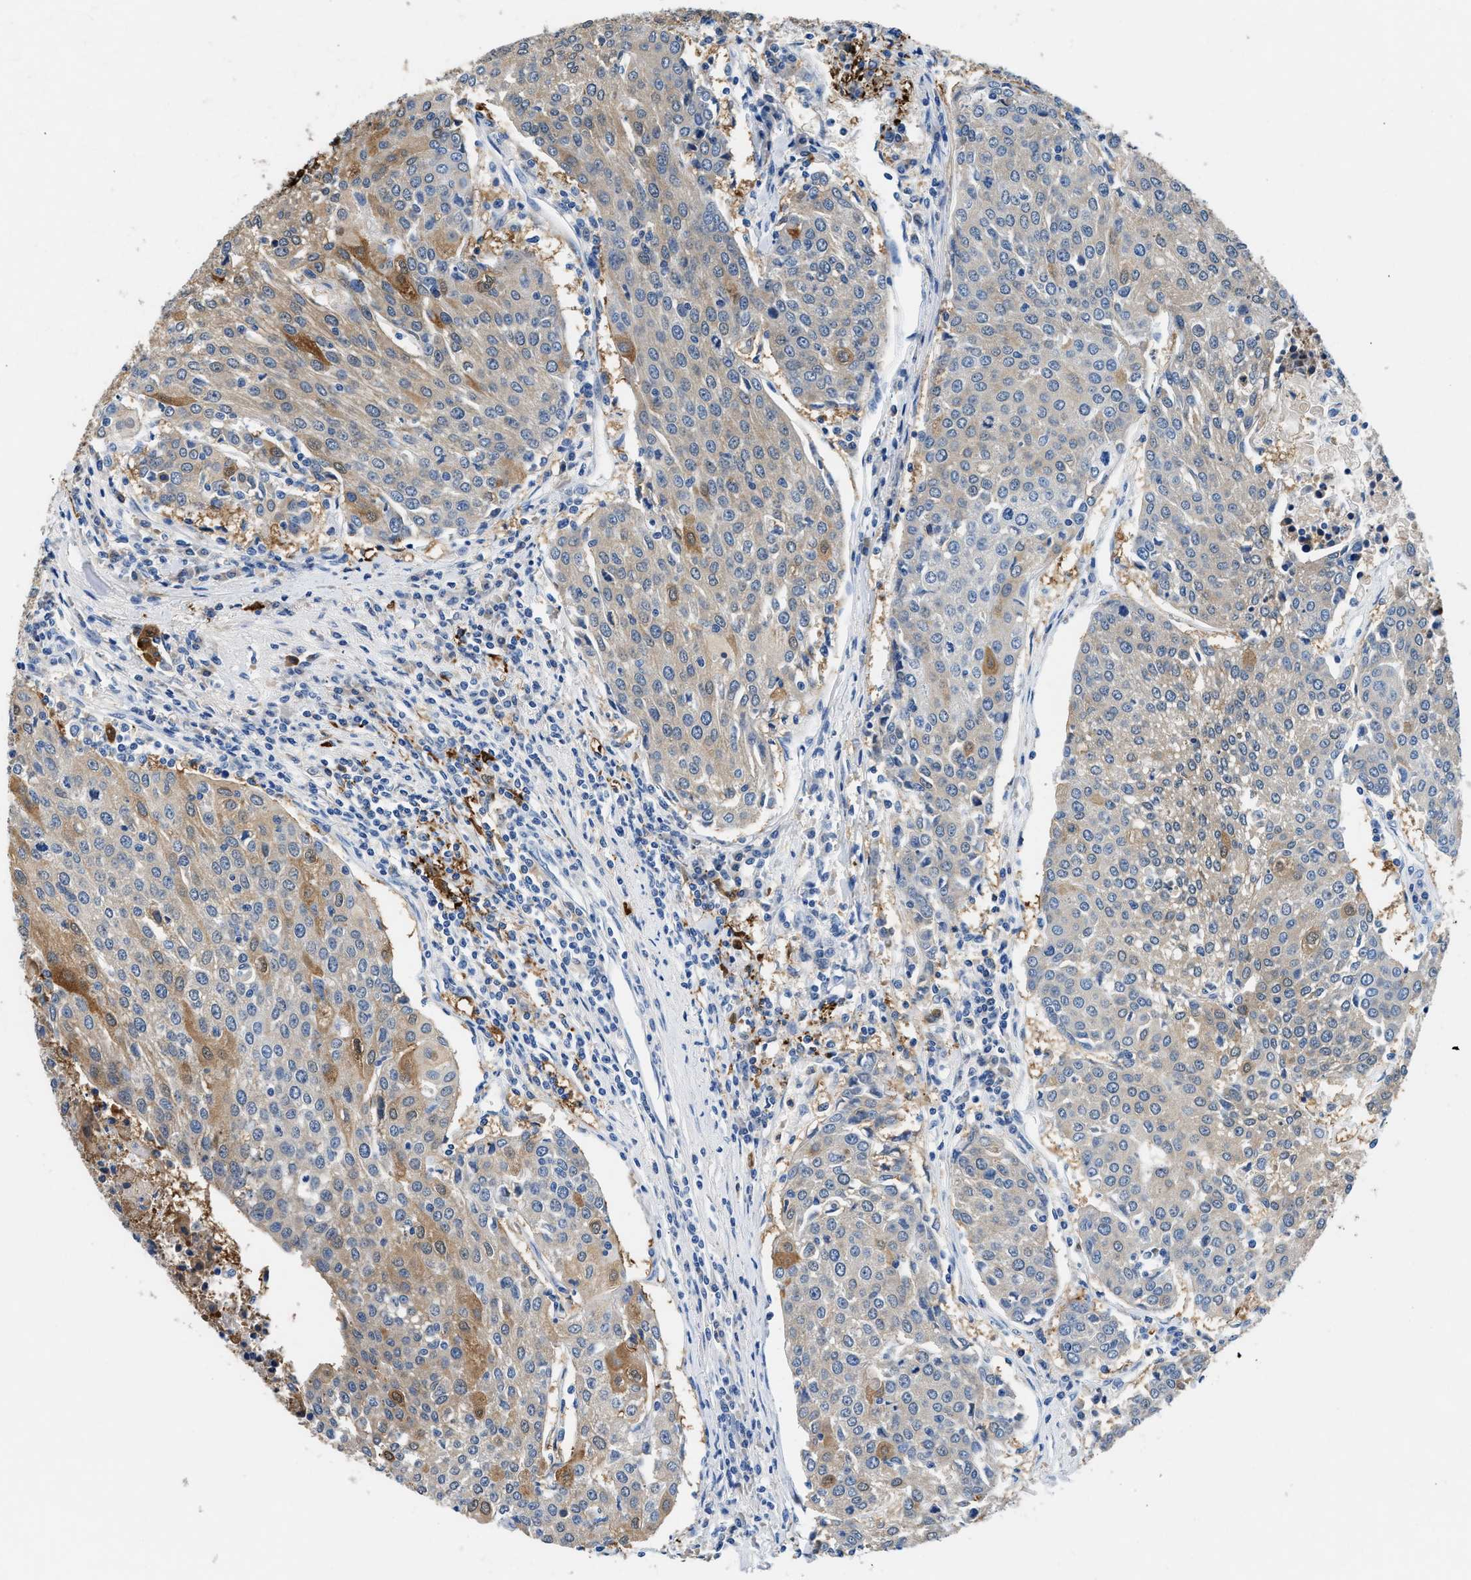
{"staining": {"intensity": "moderate", "quantity": "<25%", "location": "cytoplasmic/membranous"}, "tissue": "urothelial cancer", "cell_type": "Tumor cells", "image_type": "cancer", "snomed": [{"axis": "morphology", "description": "Urothelial carcinoma, High grade"}, {"axis": "topography", "description": "Urinary bladder"}], "caption": "The immunohistochemical stain shows moderate cytoplasmic/membranous staining in tumor cells of urothelial cancer tissue.", "gene": "FADS6", "patient": {"sex": "female", "age": 85}}